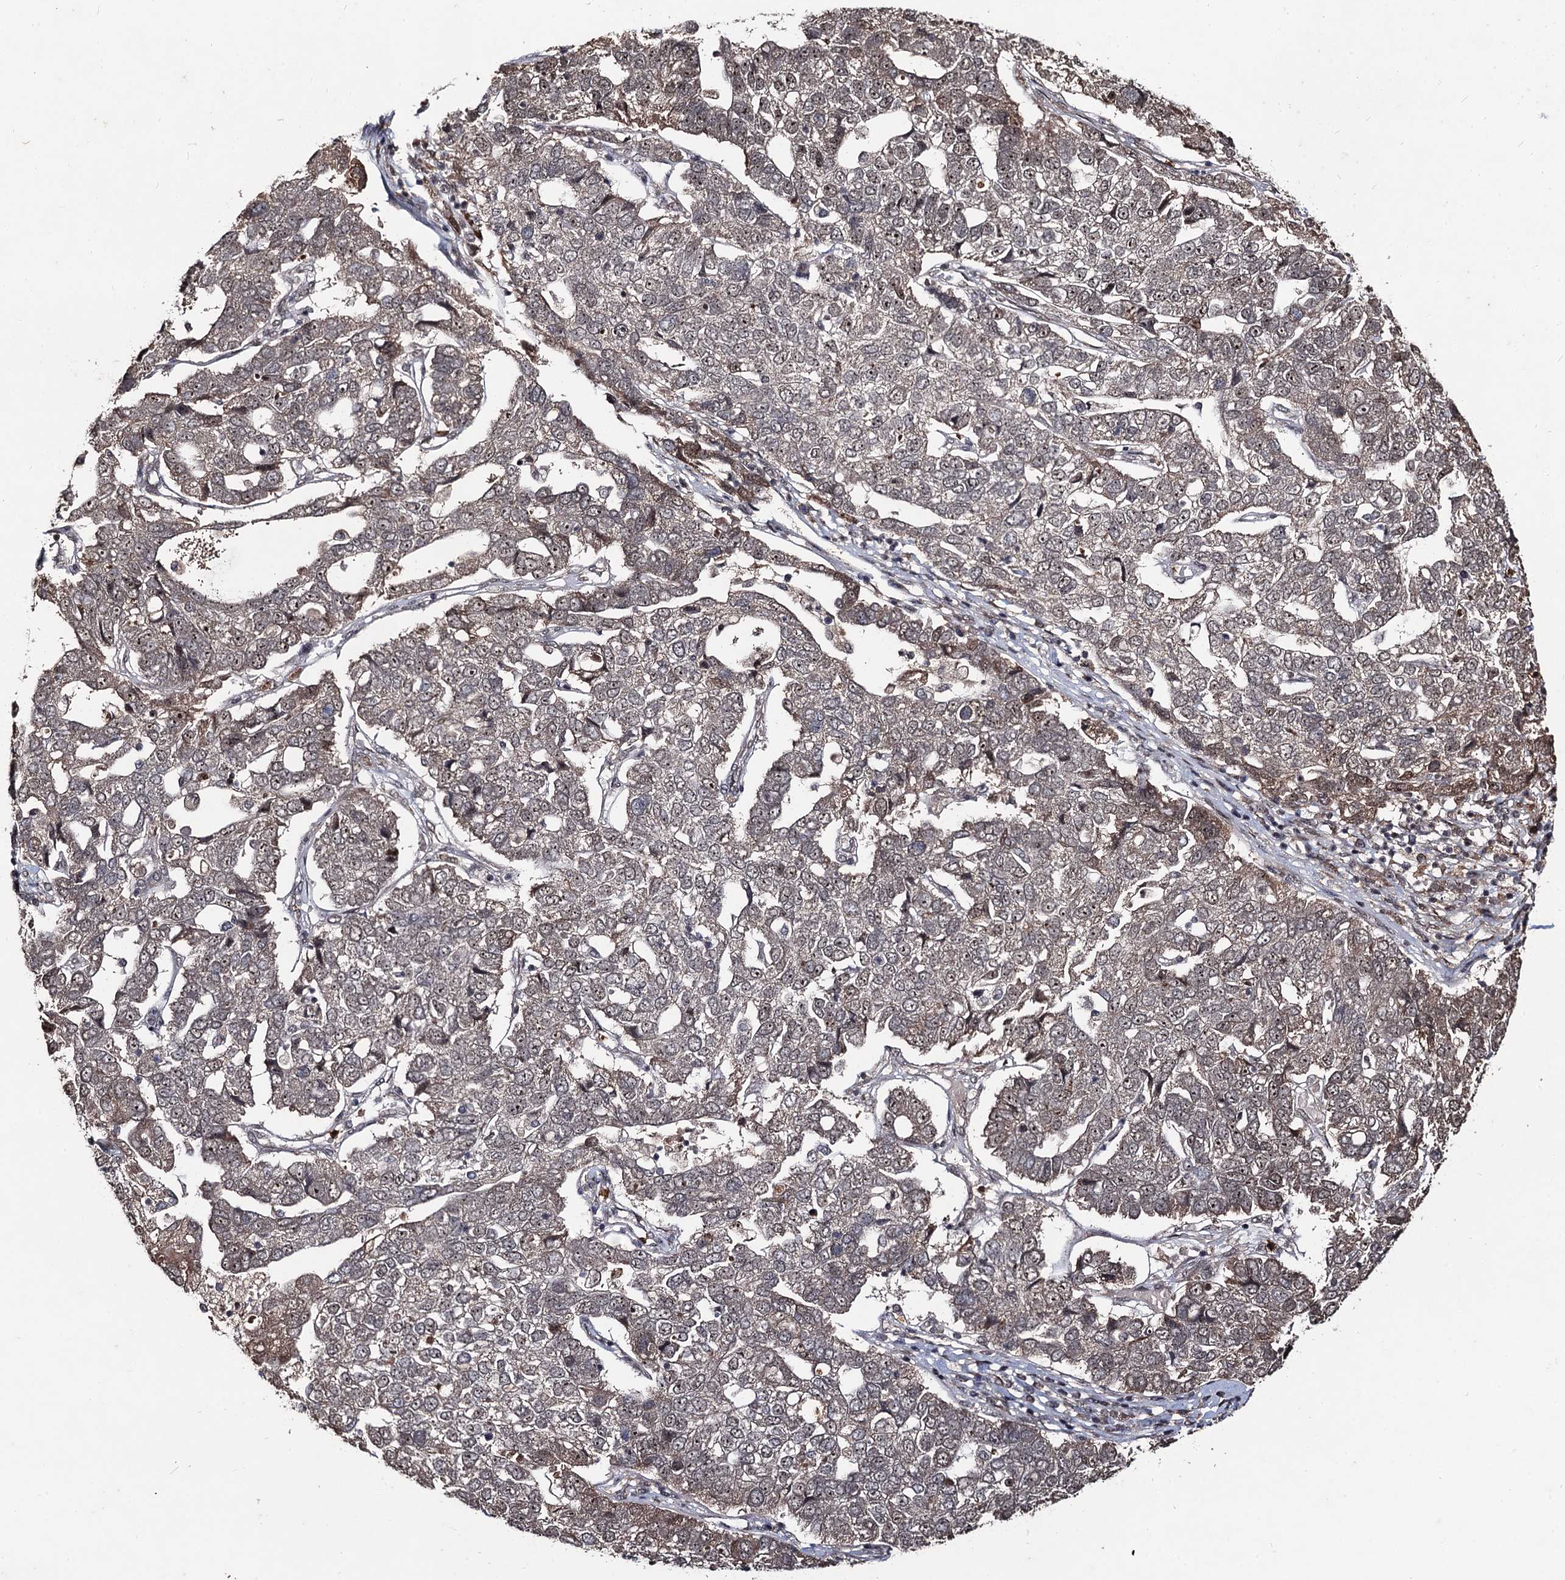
{"staining": {"intensity": "weak", "quantity": "25%-75%", "location": "cytoplasmic/membranous,nuclear"}, "tissue": "pancreatic cancer", "cell_type": "Tumor cells", "image_type": "cancer", "snomed": [{"axis": "morphology", "description": "Adenocarcinoma, NOS"}, {"axis": "topography", "description": "Pancreas"}], "caption": "Immunohistochemistry micrograph of neoplastic tissue: adenocarcinoma (pancreatic) stained using IHC exhibits low levels of weak protein expression localized specifically in the cytoplasmic/membranous and nuclear of tumor cells, appearing as a cytoplasmic/membranous and nuclear brown color.", "gene": "SFSWAP", "patient": {"sex": "female", "age": 61}}